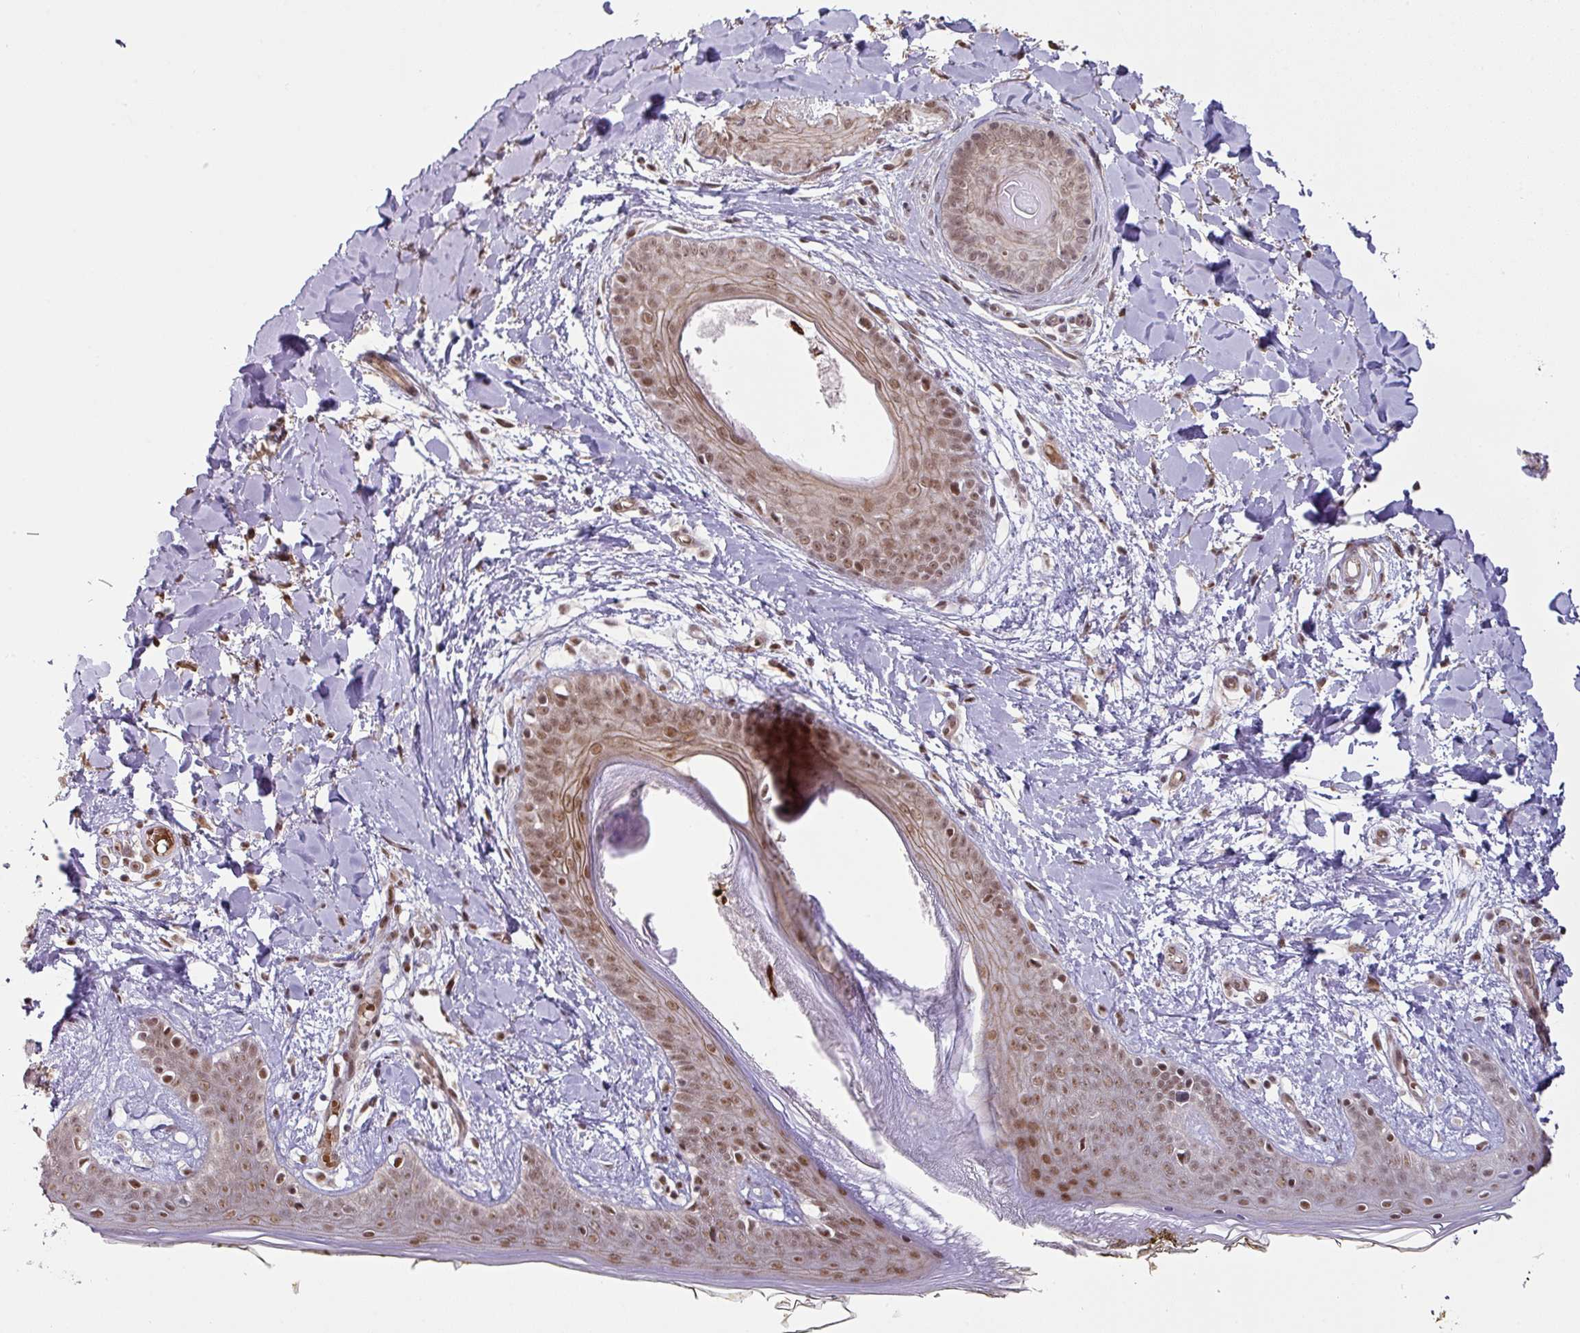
{"staining": {"intensity": "strong", "quantity": "25%-75%", "location": "nuclear"}, "tissue": "skin", "cell_type": "Fibroblasts", "image_type": "normal", "snomed": [{"axis": "morphology", "description": "Normal tissue, NOS"}, {"axis": "topography", "description": "Skin"}], "caption": "Protein staining by immunohistochemistry (IHC) displays strong nuclear positivity in about 25%-75% of fibroblasts in normal skin. Using DAB (brown) and hematoxylin (blue) stains, captured at high magnification using brightfield microscopy.", "gene": "NCOA5", "patient": {"sex": "female", "age": 34}}